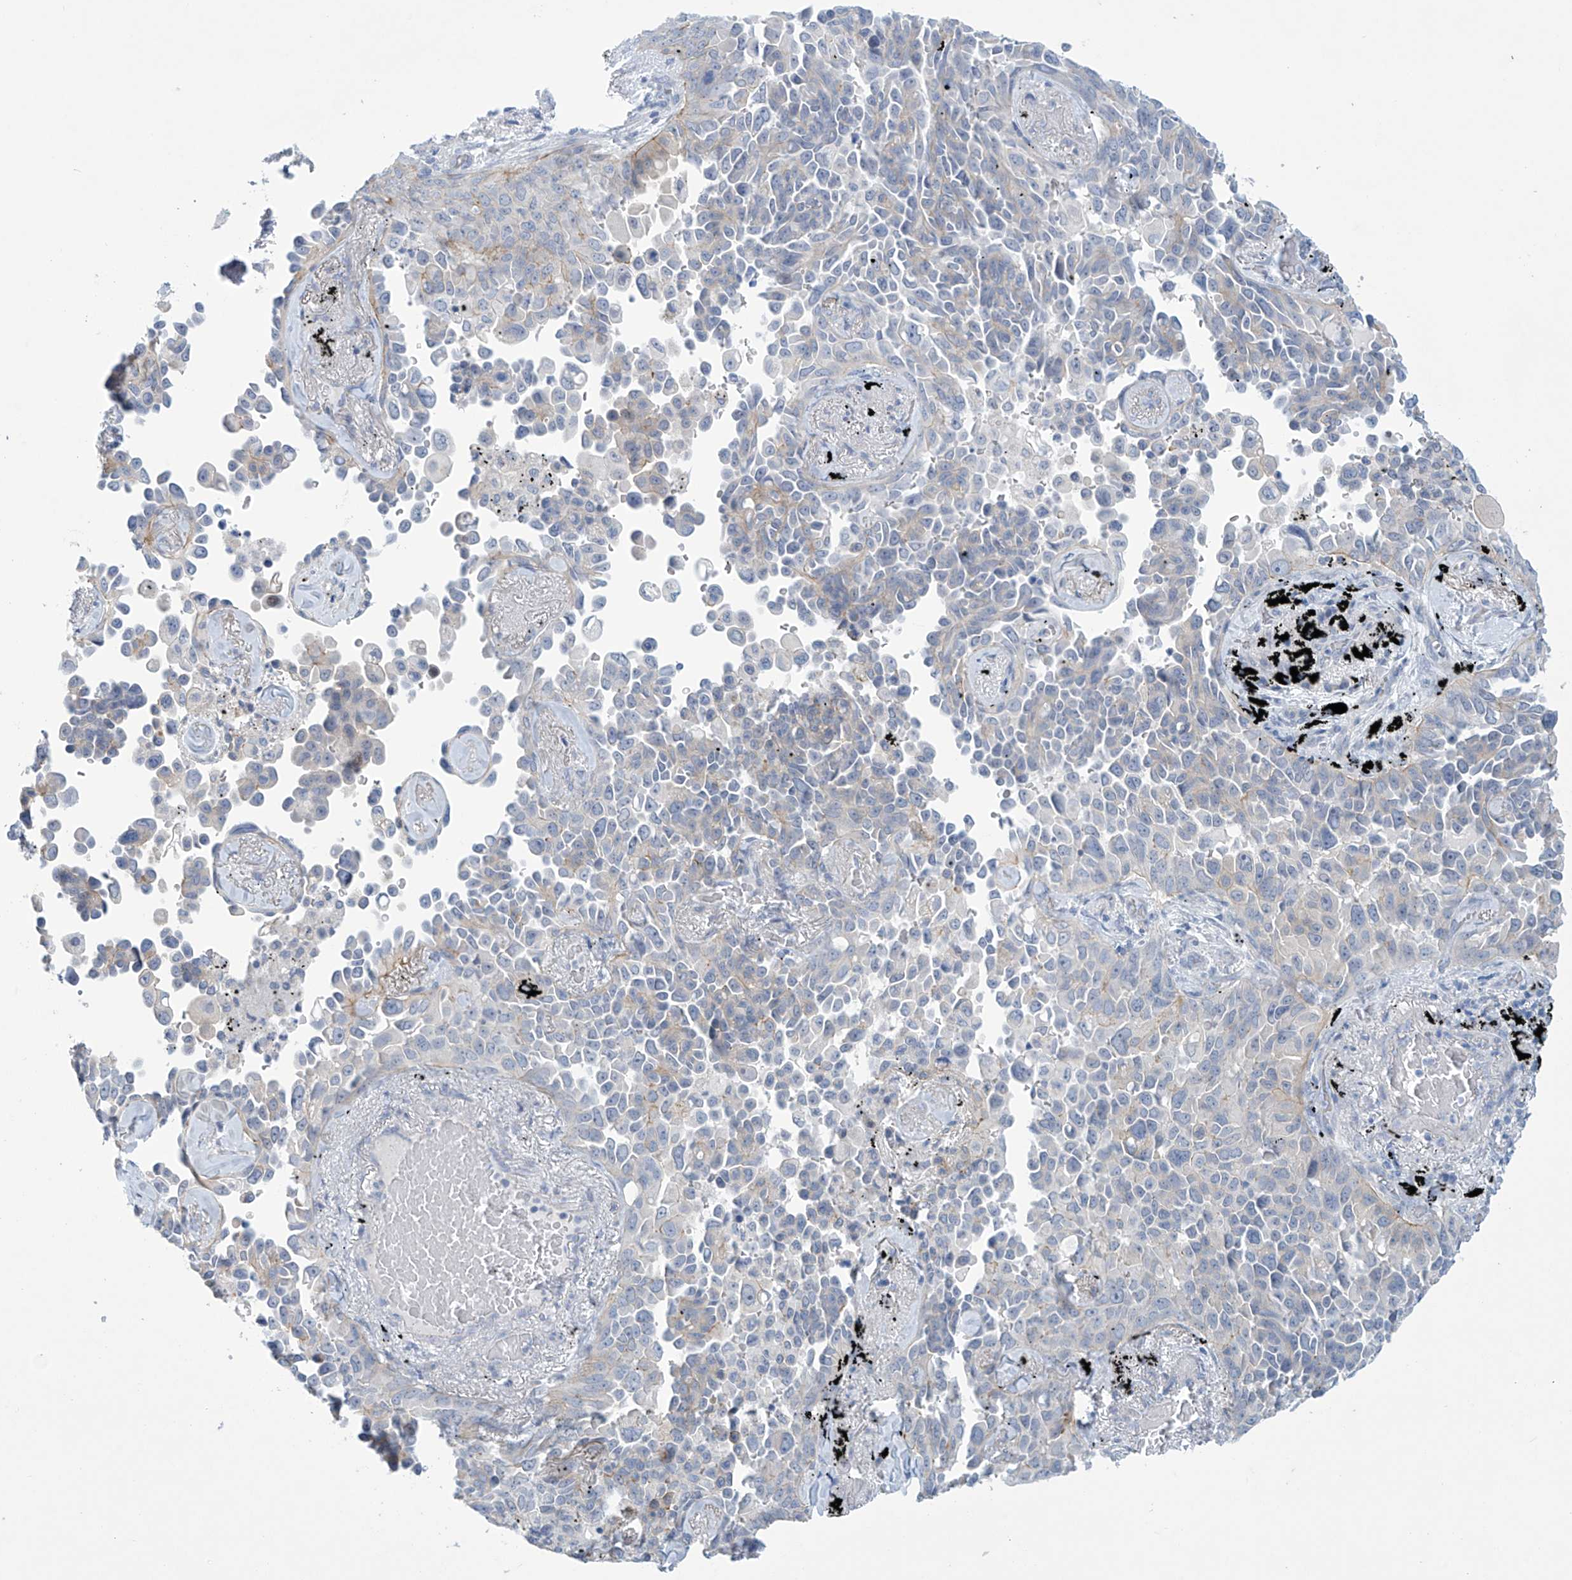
{"staining": {"intensity": "negative", "quantity": "none", "location": "none"}, "tissue": "lung cancer", "cell_type": "Tumor cells", "image_type": "cancer", "snomed": [{"axis": "morphology", "description": "Adenocarcinoma, NOS"}, {"axis": "topography", "description": "Lung"}], "caption": "This image is of adenocarcinoma (lung) stained with IHC to label a protein in brown with the nuclei are counter-stained blue. There is no staining in tumor cells.", "gene": "SLC35A5", "patient": {"sex": "female", "age": 67}}